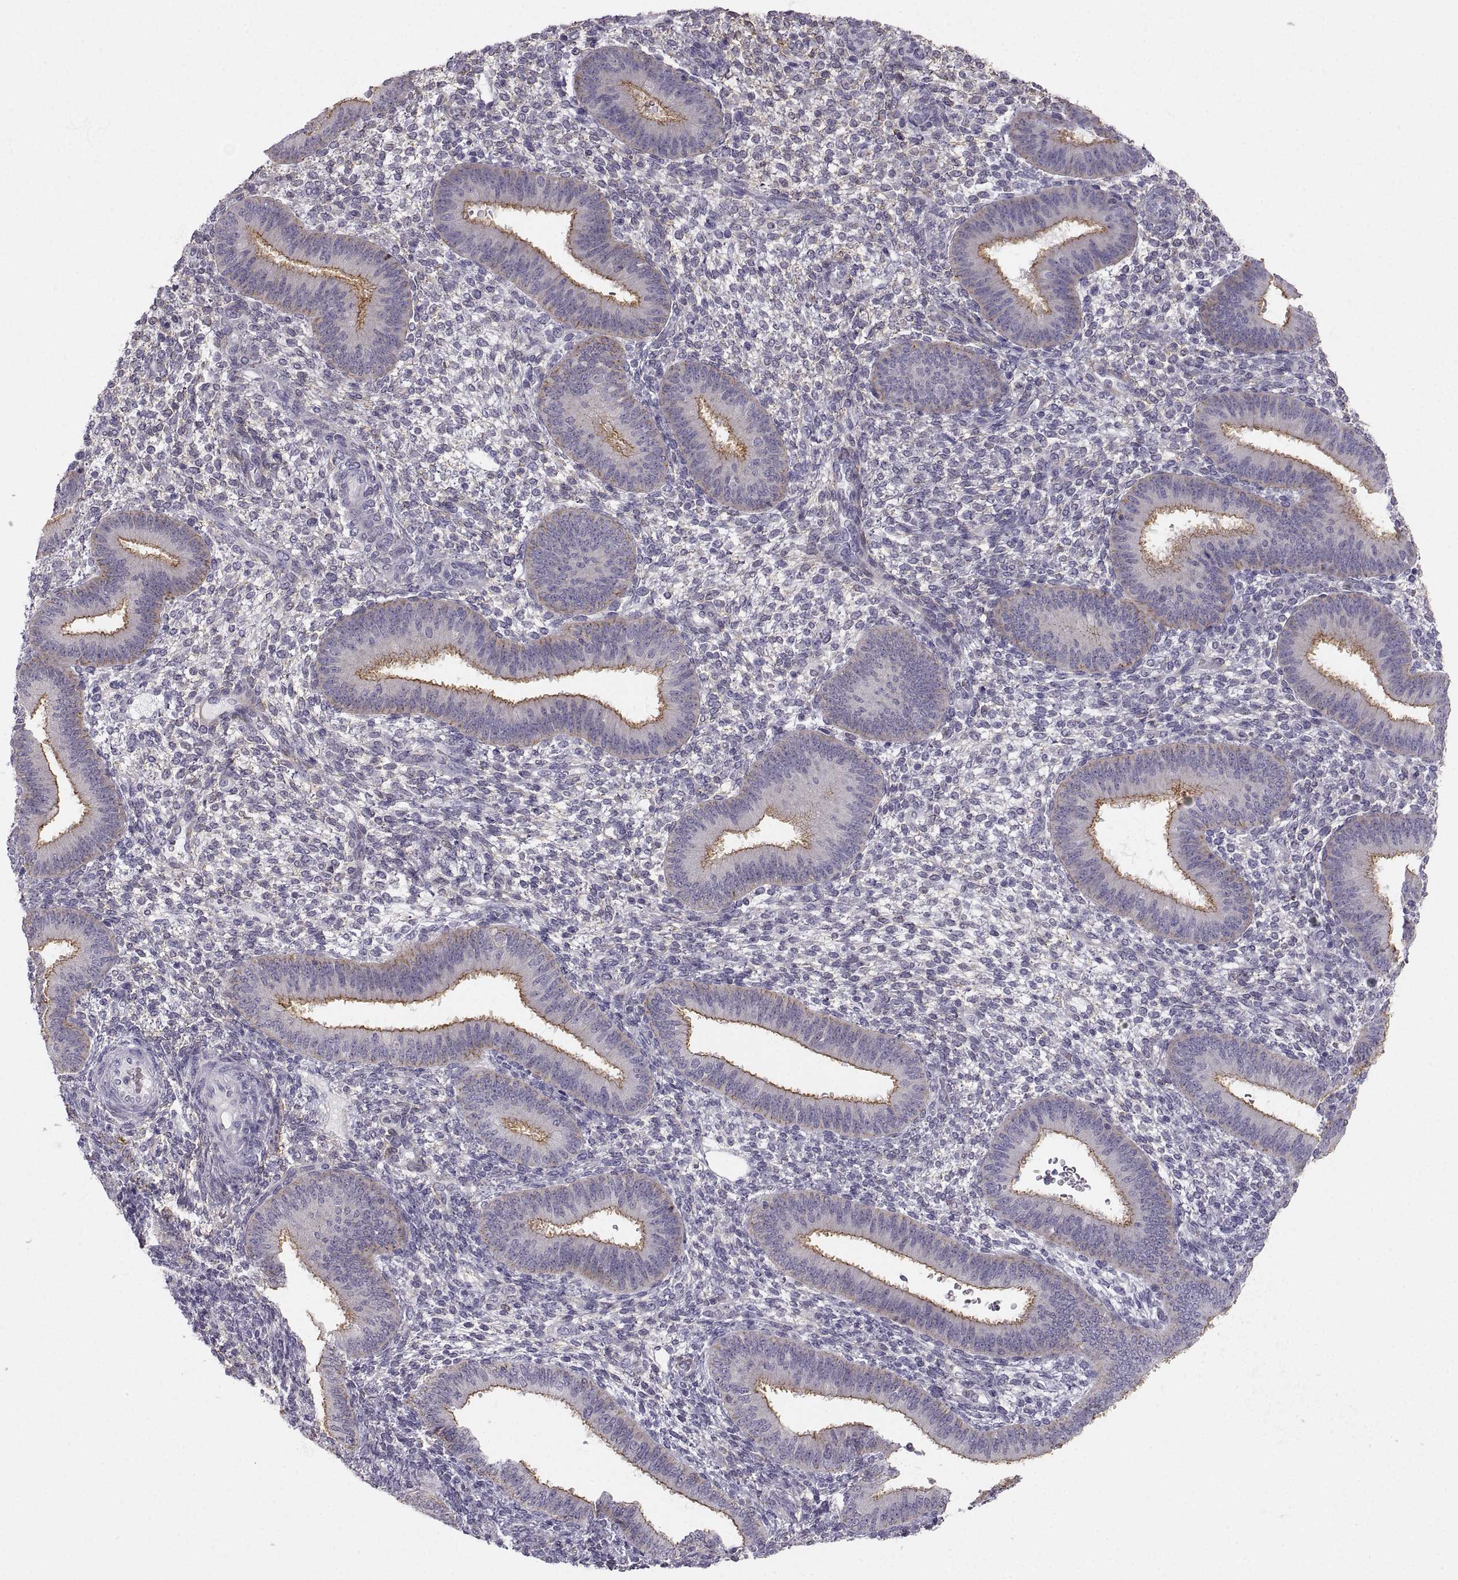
{"staining": {"intensity": "negative", "quantity": "none", "location": "none"}, "tissue": "endometrium", "cell_type": "Cells in endometrial stroma", "image_type": "normal", "snomed": [{"axis": "morphology", "description": "Normal tissue, NOS"}, {"axis": "topography", "description": "Endometrium"}], "caption": "High power microscopy photomicrograph of an immunohistochemistry (IHC) histopathology image of benign endometrium, revealing no significant expression in cells in endometrial stroma.", "gene": "ZNF185", "patient": {"sex": "female", "age": 39}}